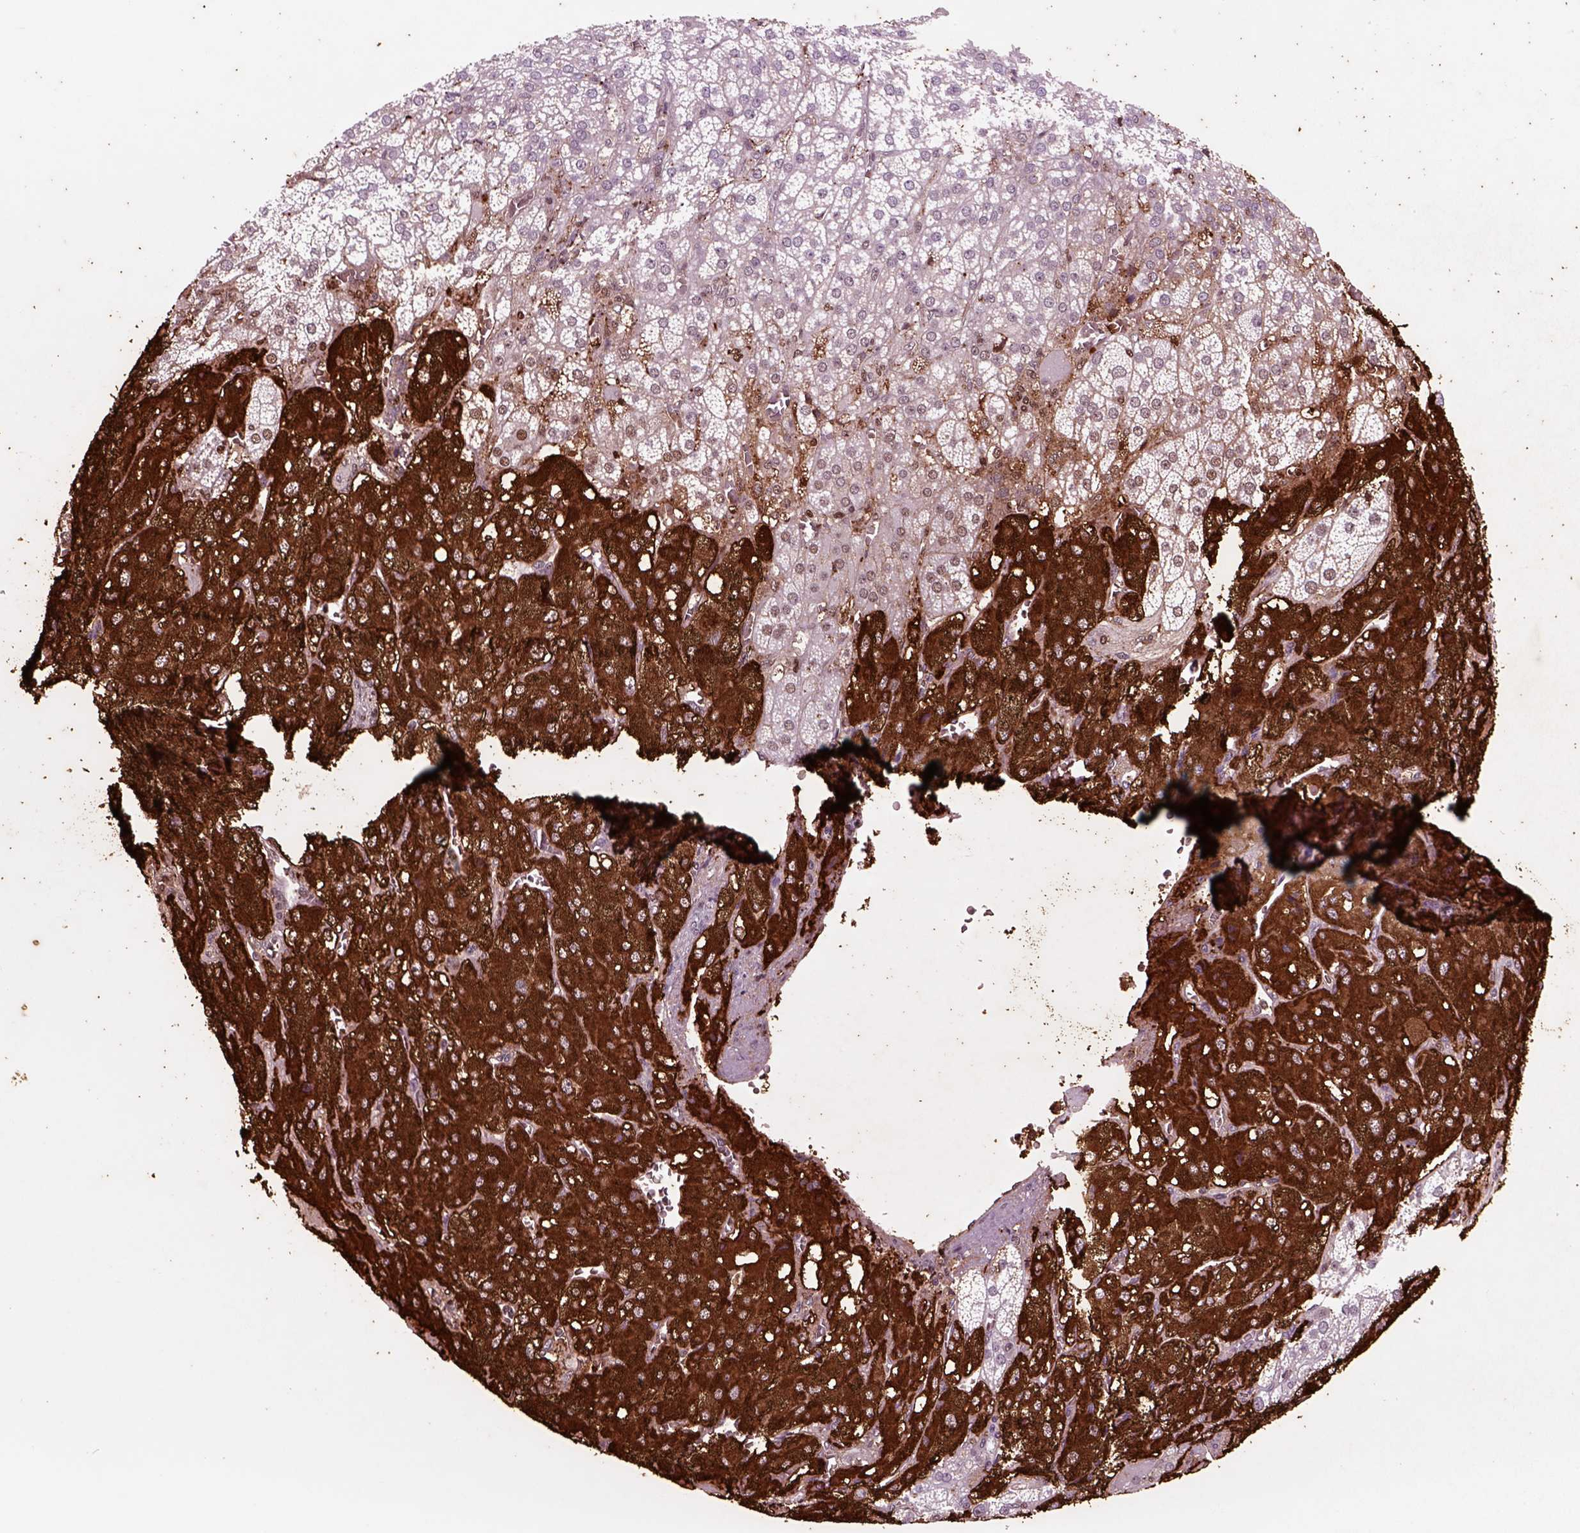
{"staining": {"intensity": "strong", "quantity": "25%-75%", "location": "cytoplasmic/membranous"}, "tissue": "adrenal gland", "cell_type": "Glandular cells", "image_type": "normal", "snomed": [{"axis": "morphology", "description": "Normal tissue, NOS"}, {"axis": "topography", "description": "Adrenal gland"}], "caption": "Adrenal gland stained with IHC exhibits strong cytoplasmic/membranous positivity in approximately 25%-75% of glandular cells. The protein of interest is shown in brown color, while the nuclei are stained blue.", "gene": "CHGB", "patient": {"sex": "female", "age": 60}}